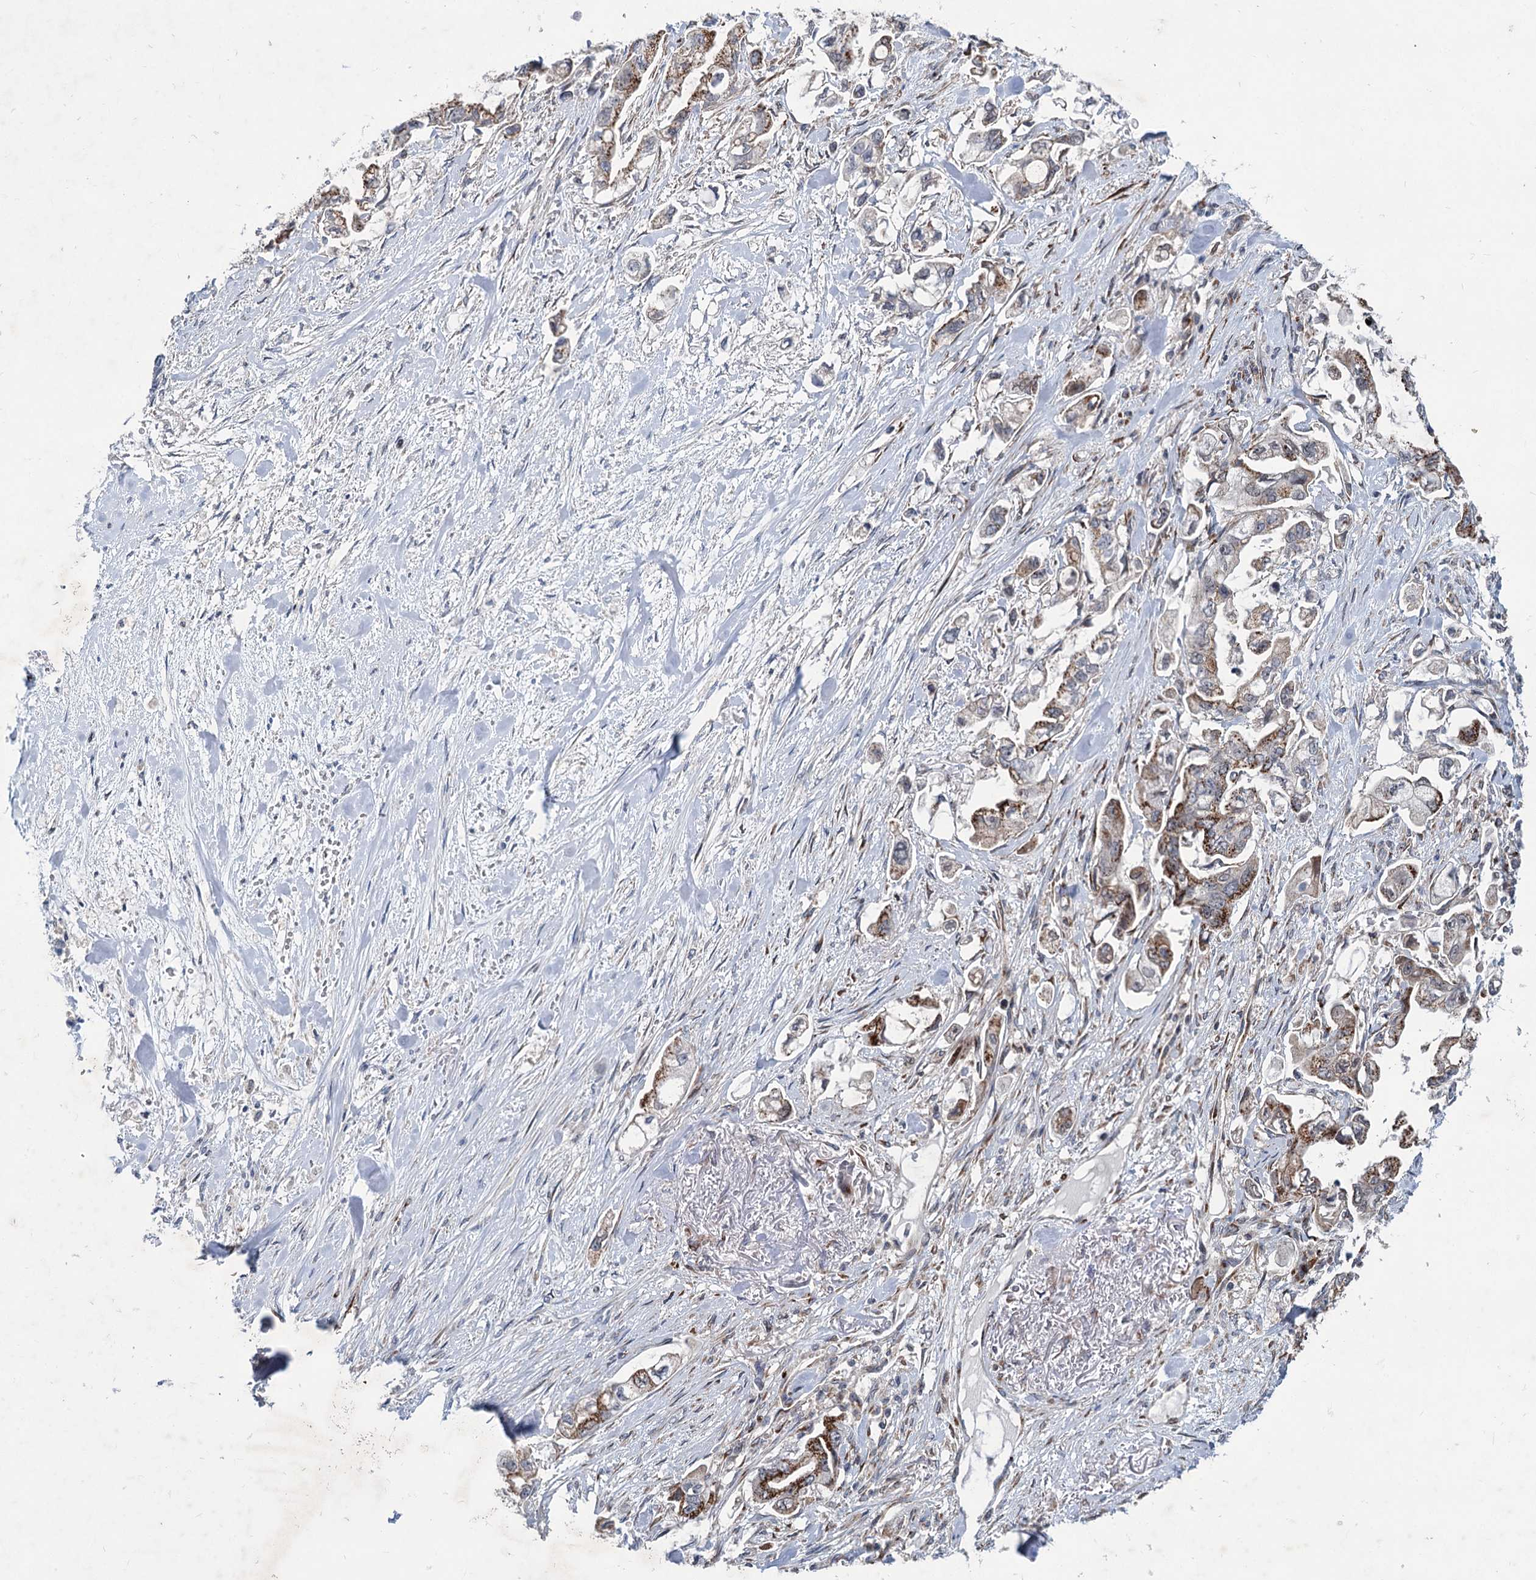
{"staining": {"intensity": "strong", "quantity": ">75%", "location": "cytoplasmic/membranous"}, "tissue": "stomach cancer", "cell_type": "Tumor cells", "image_type": "cancer", "snomed": [{"axis": "morphology", "description": "Adenocarcinoma, NOS"}, {"axis": "topography", "description": "Stomach"}], "caption": "A micrograph of human stomach cancer (adenocarcinoma) stained for a protein displays strong cytoplasmic/membranous brown staining in tumor cells. (DAB (3,3'-diaminobenzidine) = brown stain, brightfield microscopy at high magnification).", "gene": "ELP4", "patient": {"sex": "male", "age": 62}}